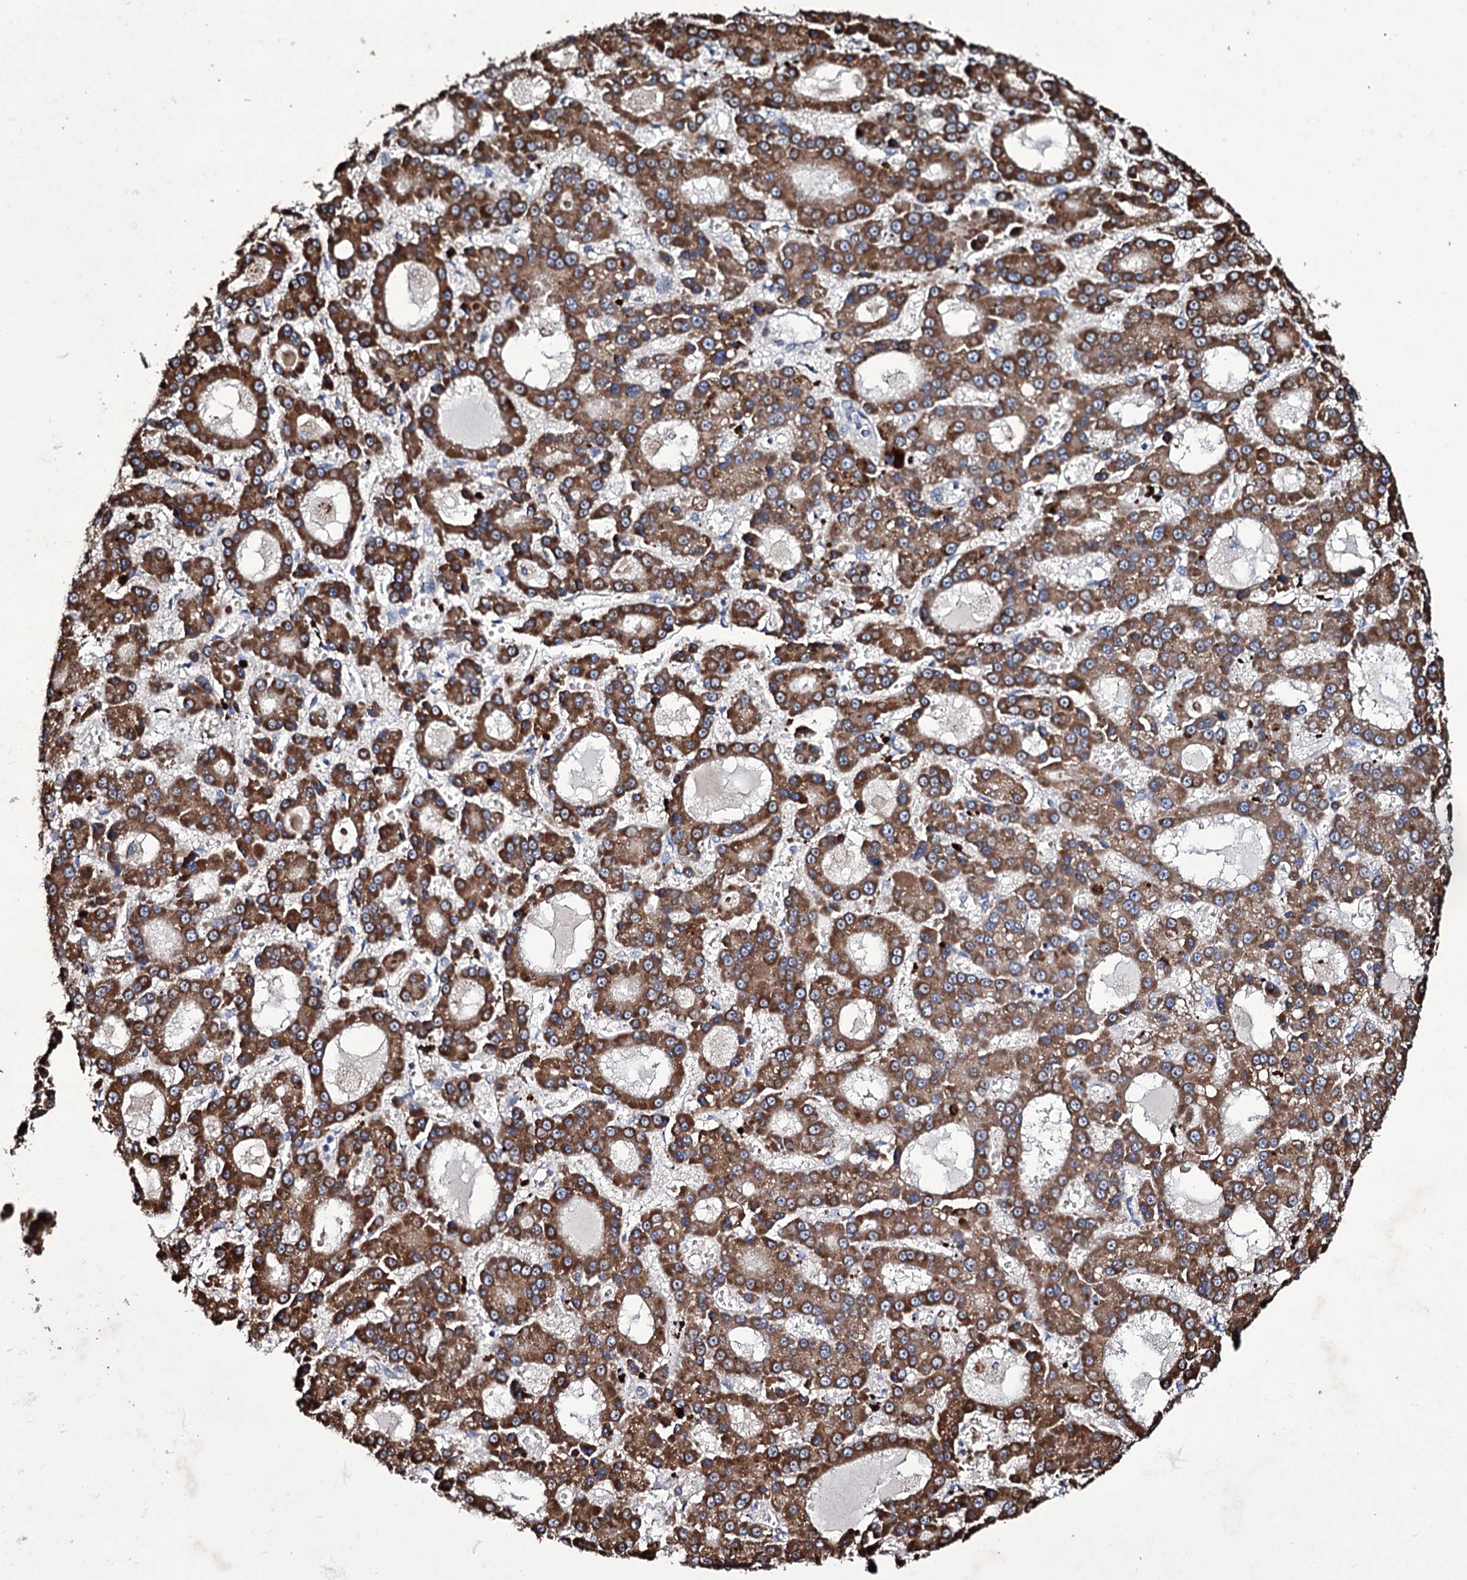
{"staining": {"intensity": "moderate", "quantity": ">75%", "location": "cytoplasmic/membranous"}, "tissue": "liver cancer", "cell_type": "Tumor cells", "image_type": "cancer", "snomed": [{"axis": "morphology", "description": "Carcinoma, Hepatocellular, NOS"}, {"axis": "topography", "description": "Liver"}], "caption": "Moderate cytoplasmic/membranous positivity for a protein is present in approximately >75% of tumor cells of hepatocellular carcinoma (liver) using immunohistochemistry.", "gene": "TUBGCP5", "patient": {"sex": "male", "age": 70}}